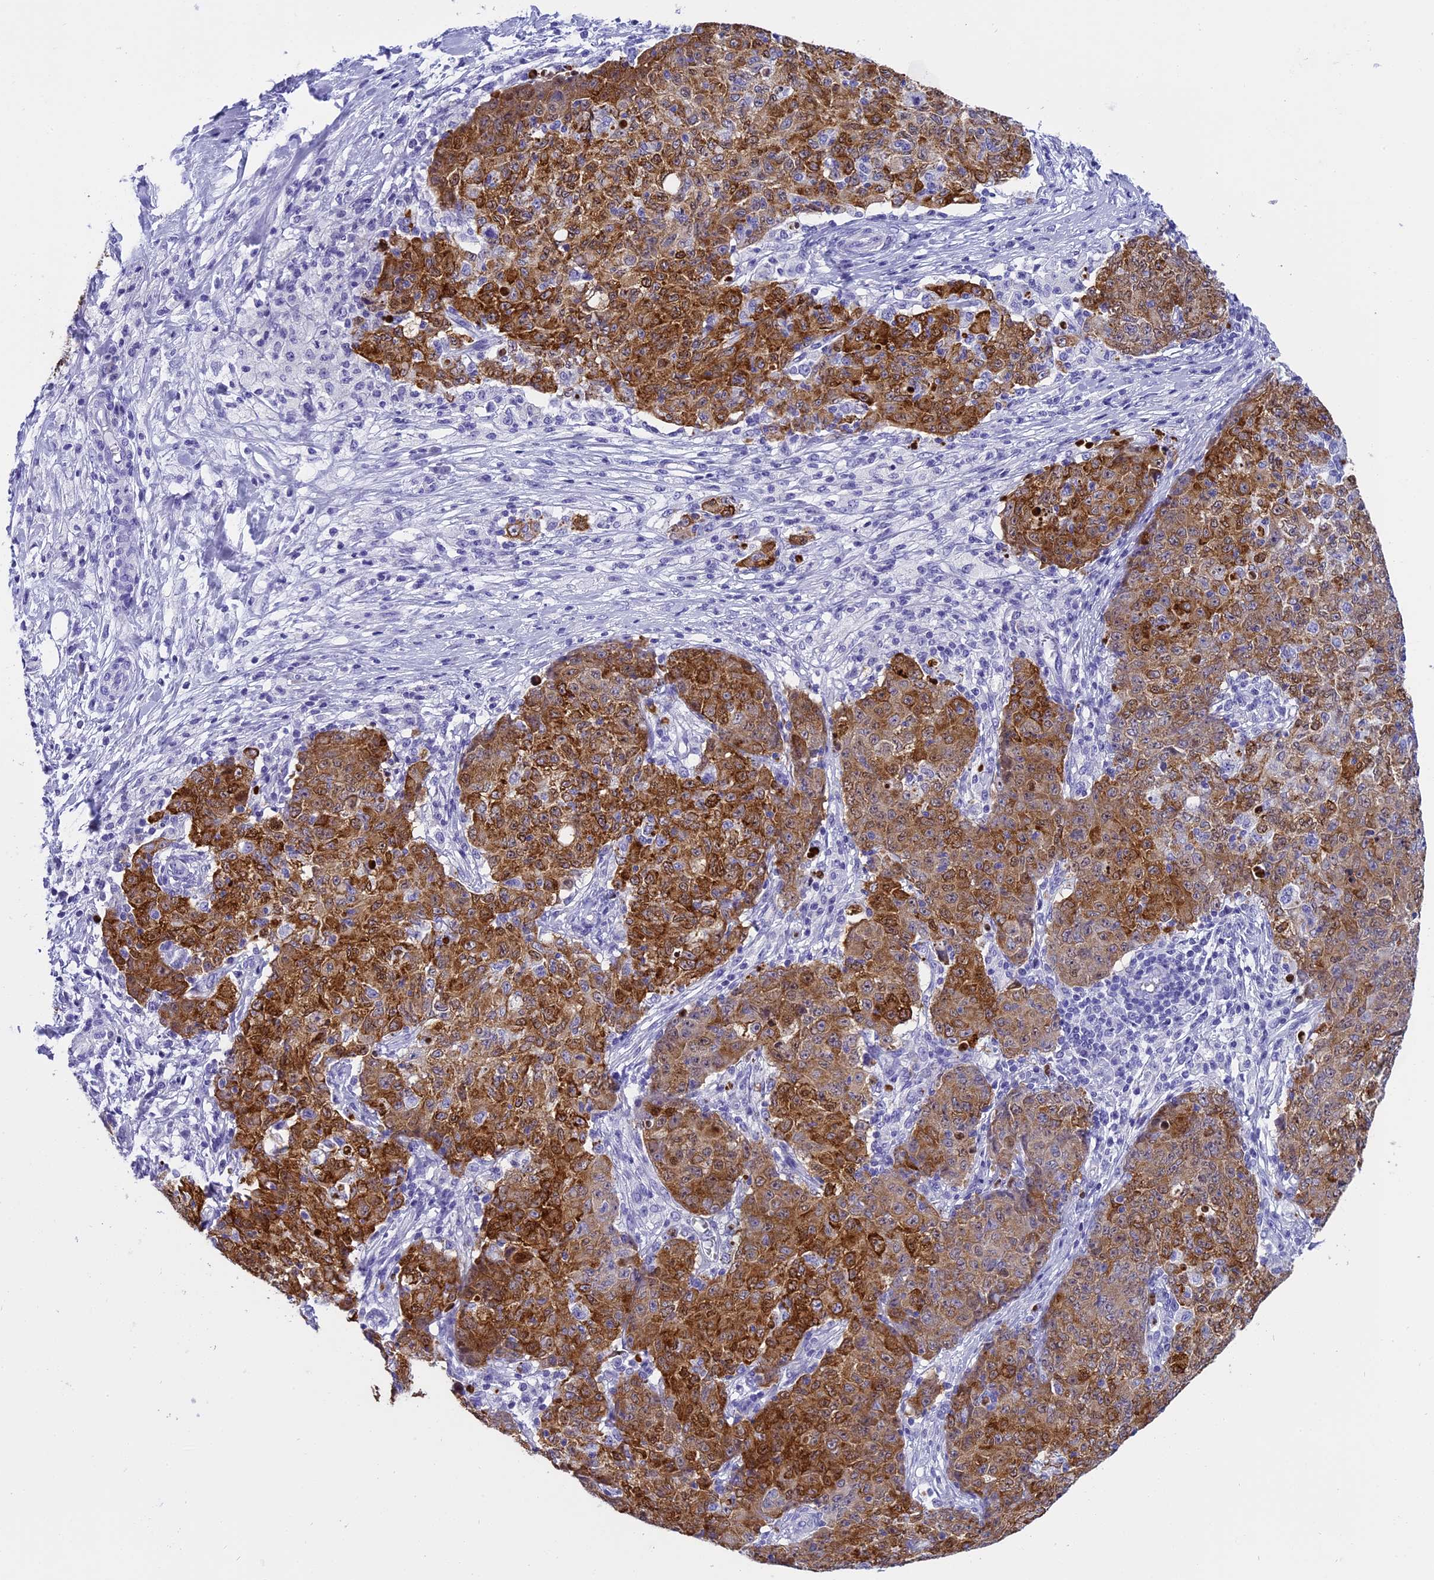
{"staining": {"intensity": "strong", "quantity": ">75%", "location": "cytoplasmic/membranous"}, "tissue": "ovarian cancer", "cell_type": "Tumor cells", "image_type": "cancer", "snomed": [{"axis": "morphology", "description": "Carcinoma, endometroid"}, {"axis": "topography", "description": "Ovary"}], "caption": "Ovarian cancer (endometroid carcinoma) stained with immunohistochemistry (IHC) displays strong cytoplasmic/membranous positivity in about >75% of tumor cells.", "gene": "KCTD14", "patient": {"sex": "female", "age": 42}}